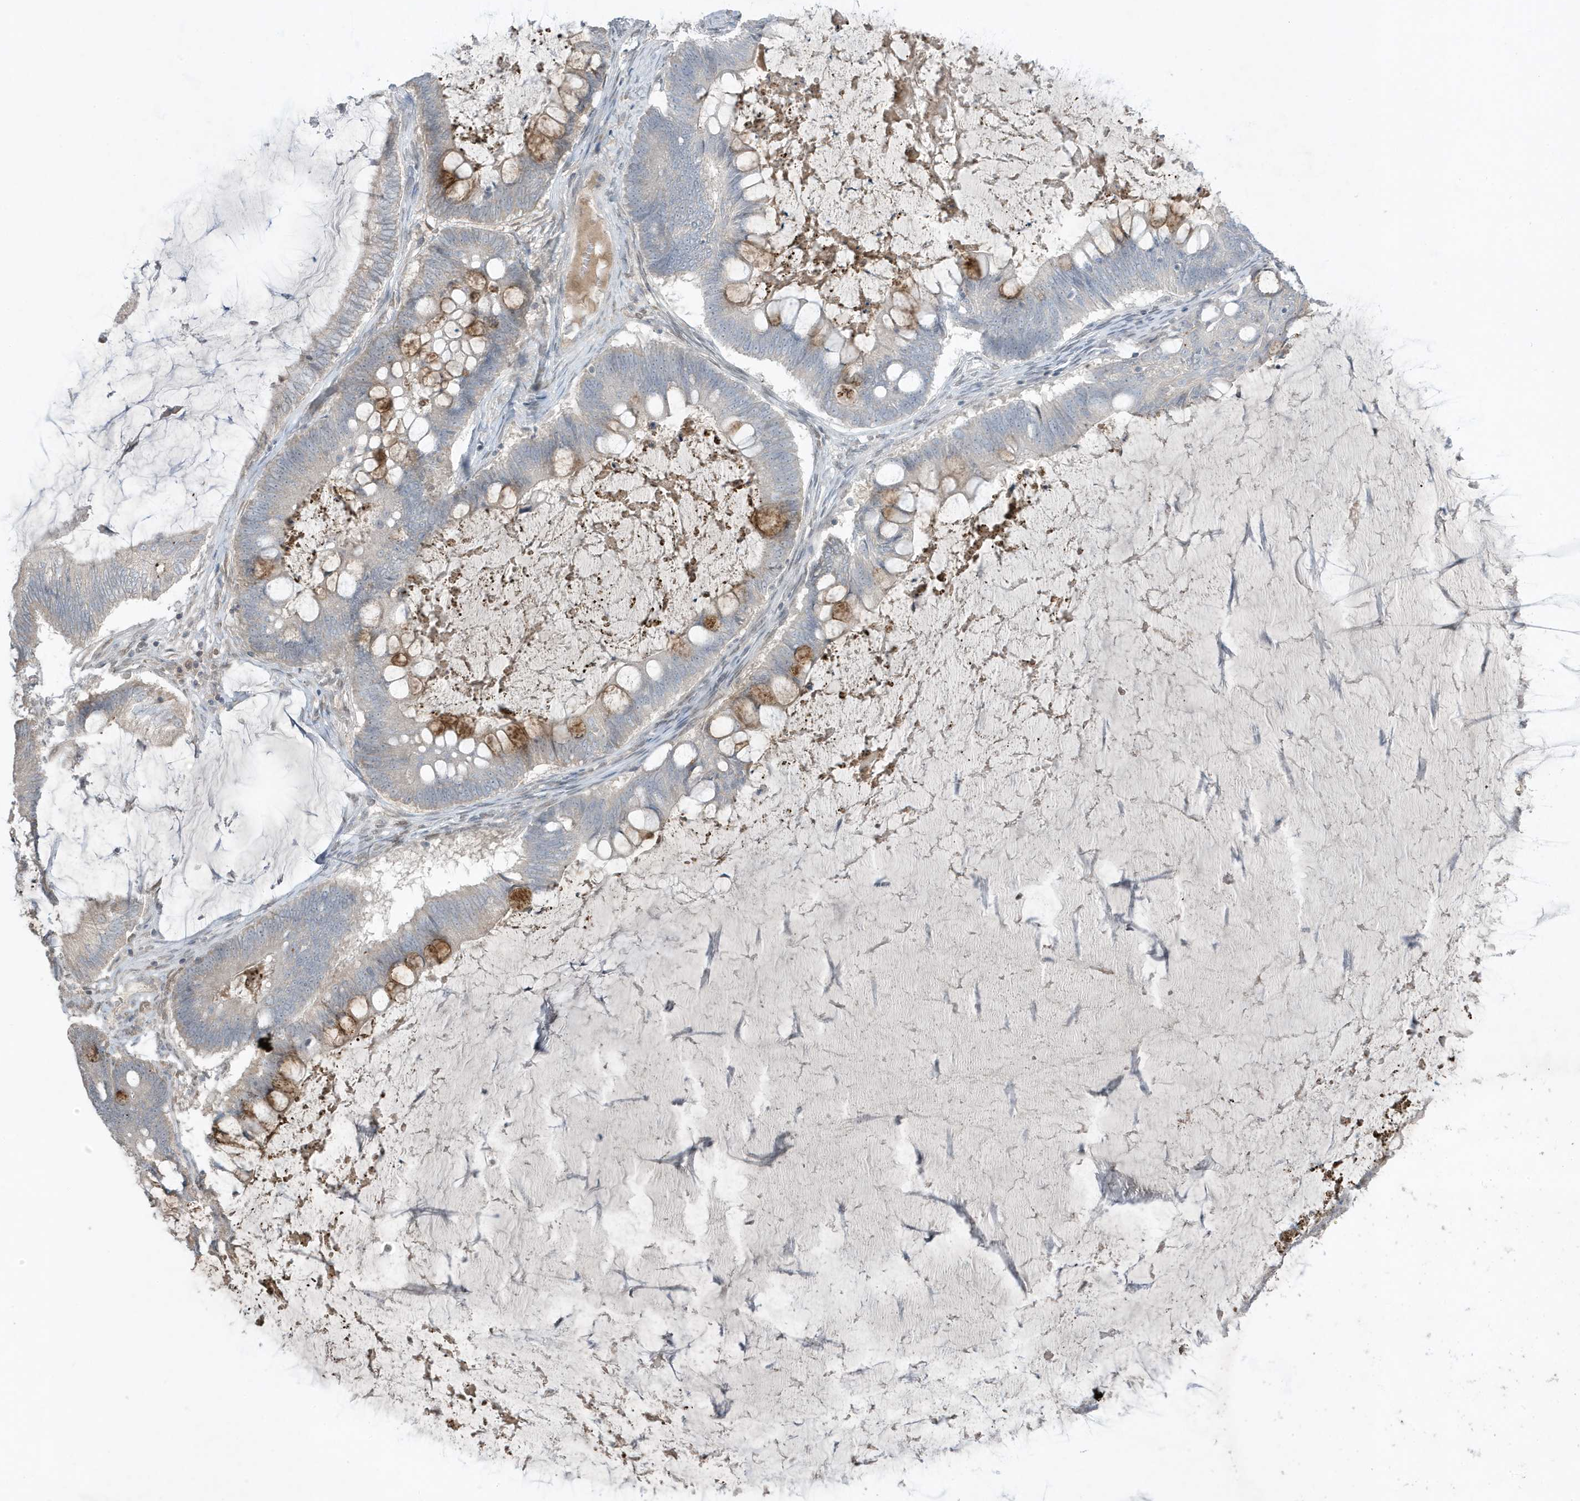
{"staining": {"intensity": "moderate", "quantity": "<25%", "location": "cytoplasmic/membranous"}, "tissue": "ovarian cancer", "cell_type": "Tumor cells", "image_type": "cancer", "snomed": [{"axis": "morphology", "description": "Cystadenocarcinoma, mucinous, NOS"}, {"axis": "topography", "description": "Ovary"}], "caption": "High-magnification brightfield microscopy of ovarian mucinous cystadenocarcinoma stained with DAB (brown) and counterstained with hematoxylin (blue). tumor cells exhibit moderate cytoplasmic/membranous staining is identified in about<25% of cells. (Brightfield microscopy of DAB IHC at high magnification).", "gene": "FNDC1", "patient": {"sex": "female", "age": 61}}